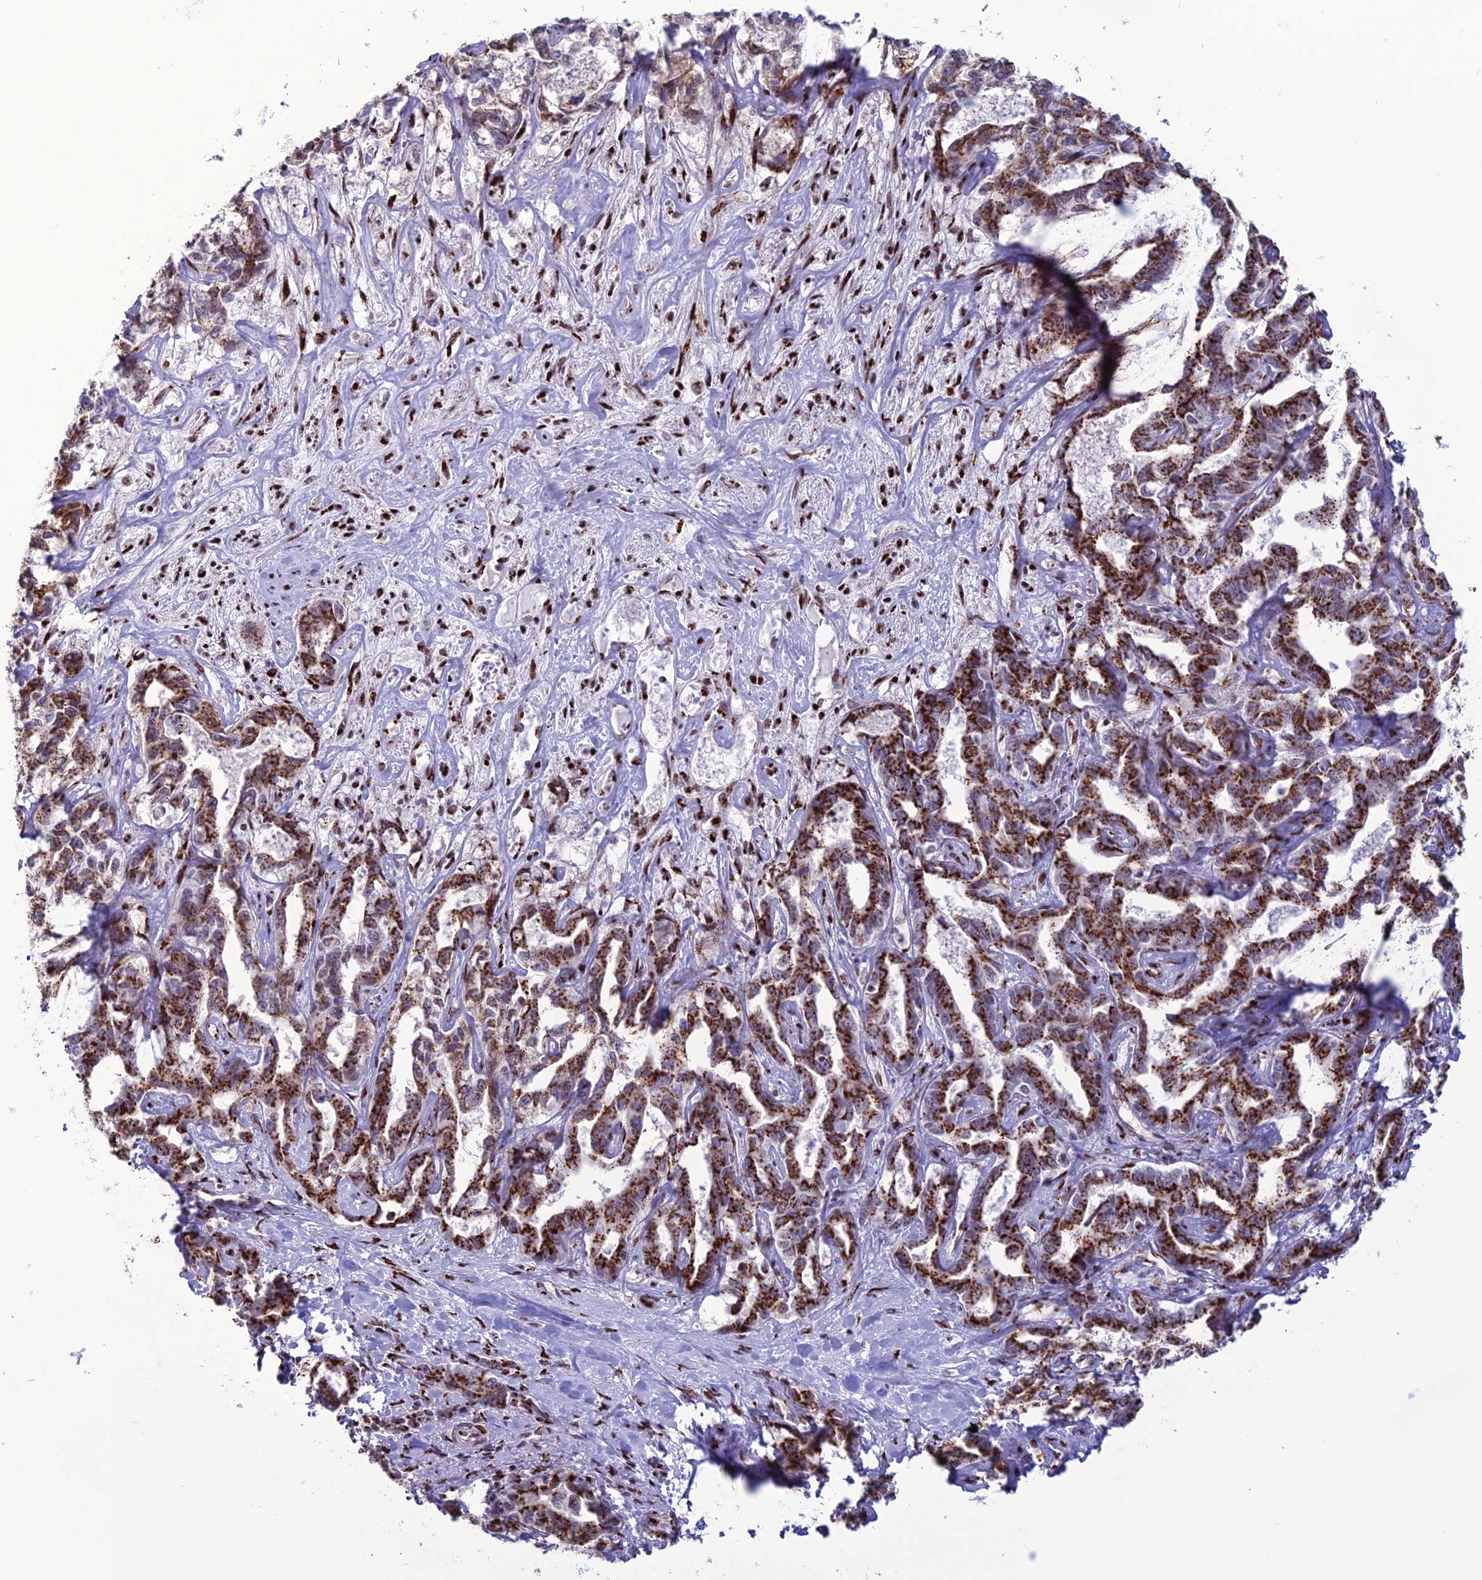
{"staining": {"intensity": "strong", "quantity": ">75%", "location": "cytoplasmic/membranous"}, "tissue": "liver cancer", "cell_type": "Tumor cells", "image_type": "cancer", "snomed": [{"axis": "morphology", "description": "Cholangiocarcinoma"}, {"axis": "topography", "description": "Liver"}], "caption": "The histopathology image shows staining of liver cholangiocarcinoma, revealing strong cytoplasmic/membranous protein staining (brown color) within tumor cells. (brown staining indicates protein expression, while blue staining denotes nuclei).", "gene": "PLEKHA4", "patient": {"sex": "male", "age": 59}}